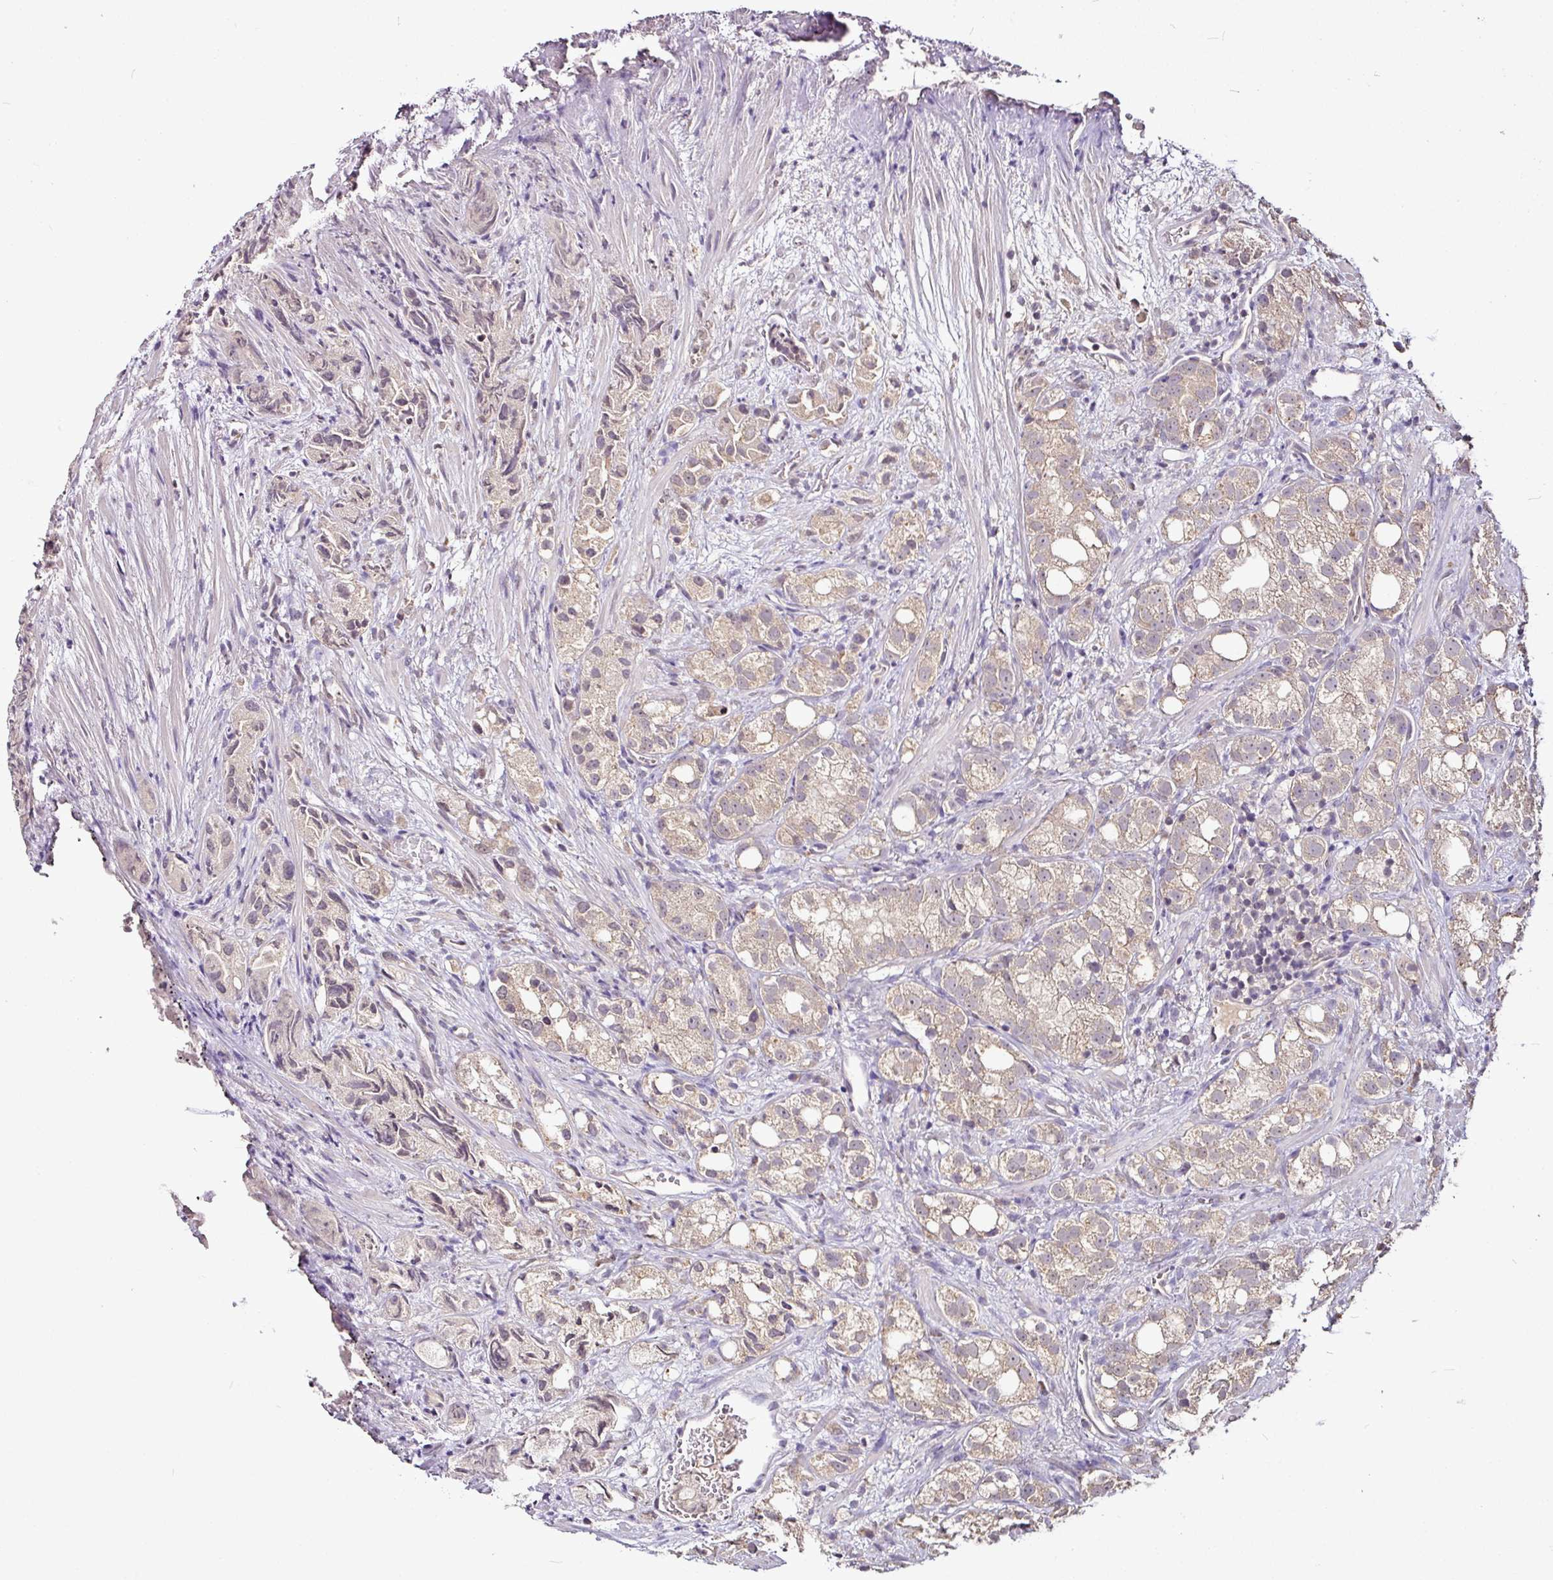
{"staining": {"intensity": "weak", "quantity": "25%-75%", "location": "cytoplasmic/membranous"}, "tissue": "prostate cancer", "cell_type": "Tumor cells", "image_type": "cancer", "snomed": [{"axis": "morphology", "description": "Adenocarcinoma, High grade"}, {"axis": "topography", "description": "Prostate"}], "caption": "There is low levels of weak cytoplasmic/membranous expression in tumor cells of adenocarcinoma (high-grade) (prostate), as demonstrated by immunohistochemical staining (brown color).", "gene": "RPL38", "patient": {"sex": "male", "age": 82}}